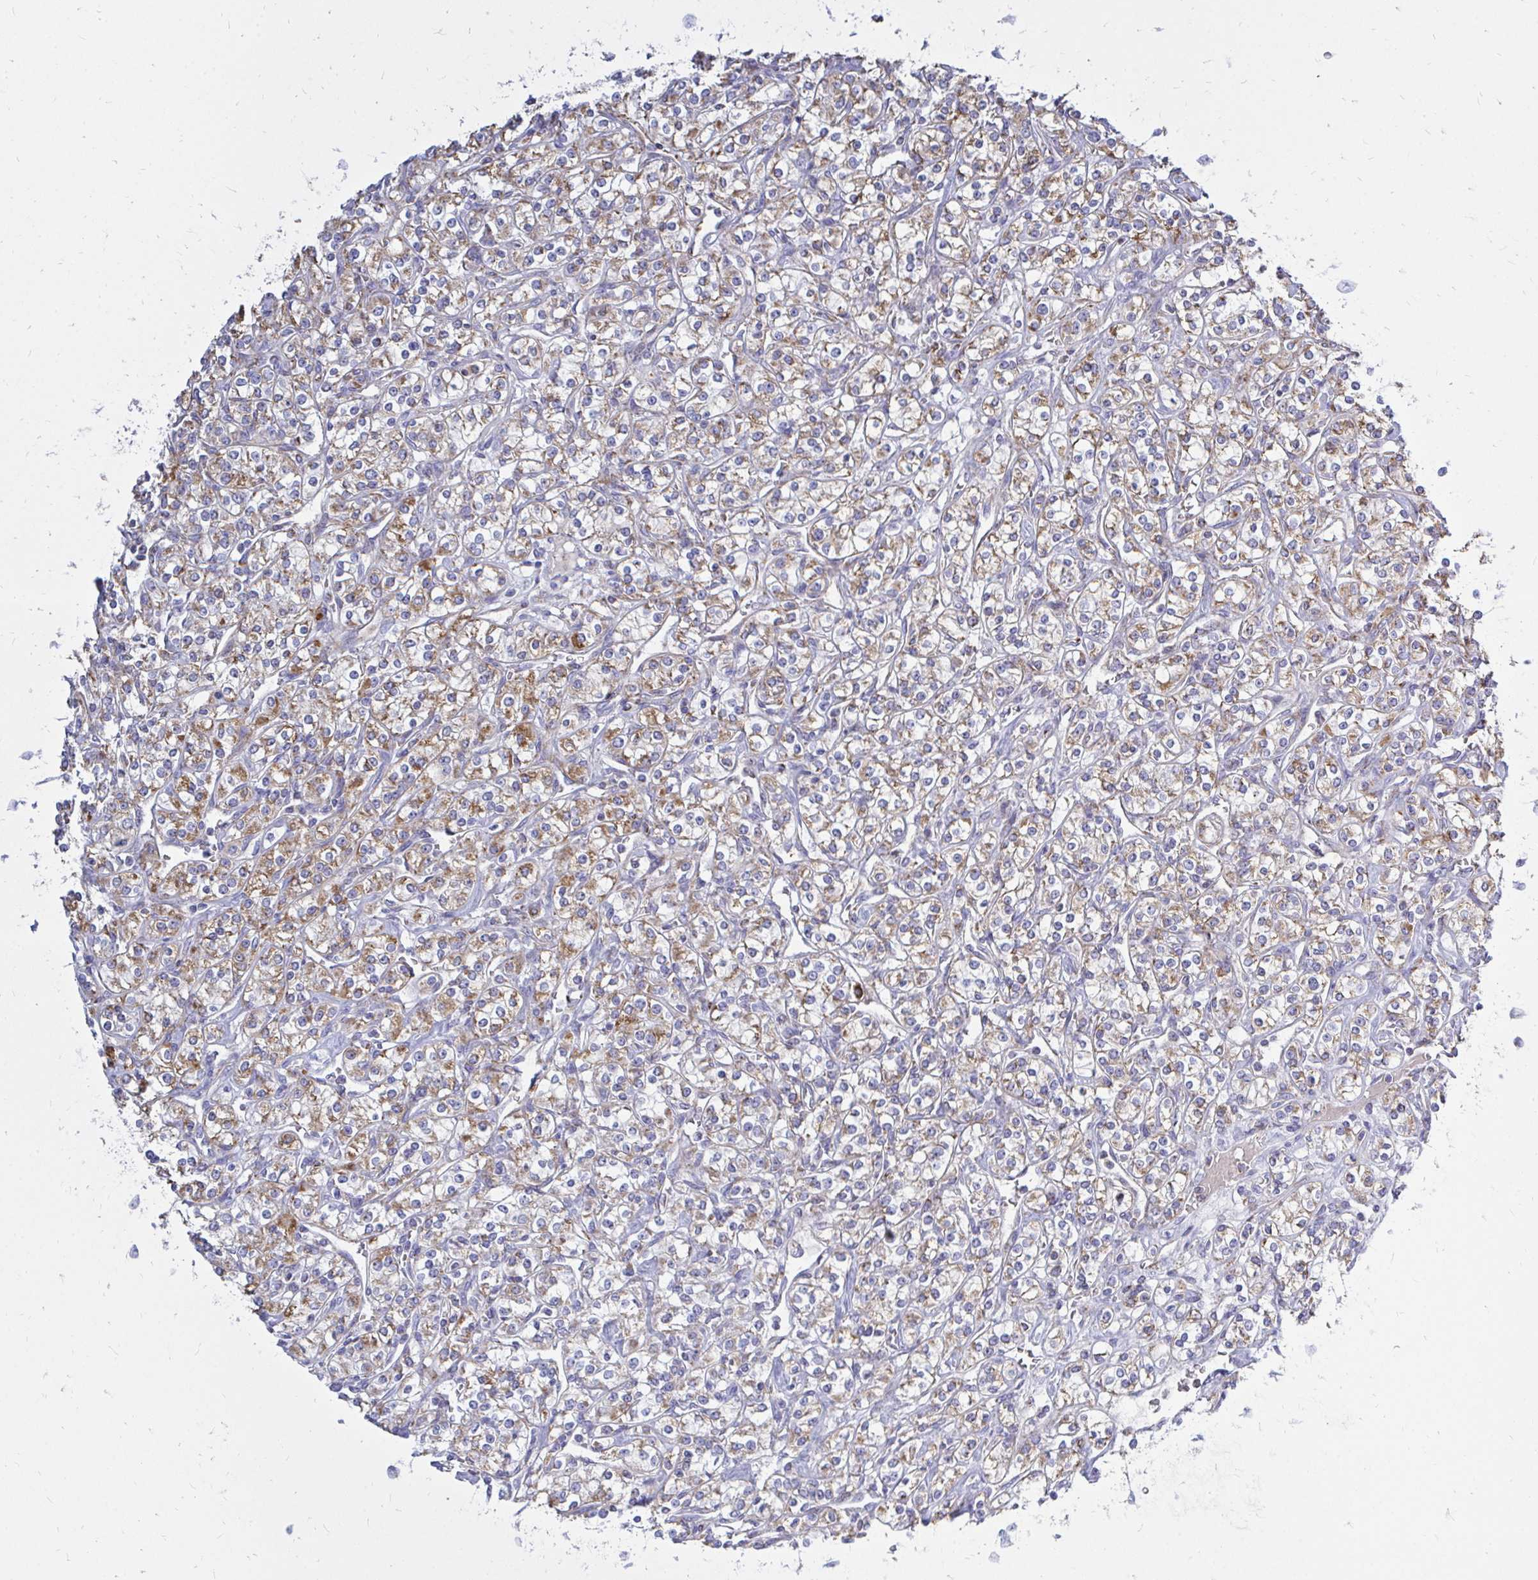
{"staining": {"intensity": "moderate", "quantity": ">75%", "location": "cytoplasmic/membranous"}, "tissue": "renal cancer", "cell_type": "Tumor cells", "image_type": "cancer", "snomed": [{"axis": "morphology", "description": "Adenocarcinoma, NOS"}, {"axis": "topography", "description": "Kidney"}], "caption": "Renal adenocarcinoma tissue demonstrates moderate cytoplasmic/membranous positivity in about >75% of tumor cells, visualized by immunohistochemistry. (DAB = brown stain, brightfield microscopy at high magnification).", "gene": "OR10R2", "patient": {"sex": "male", "age": 77}}